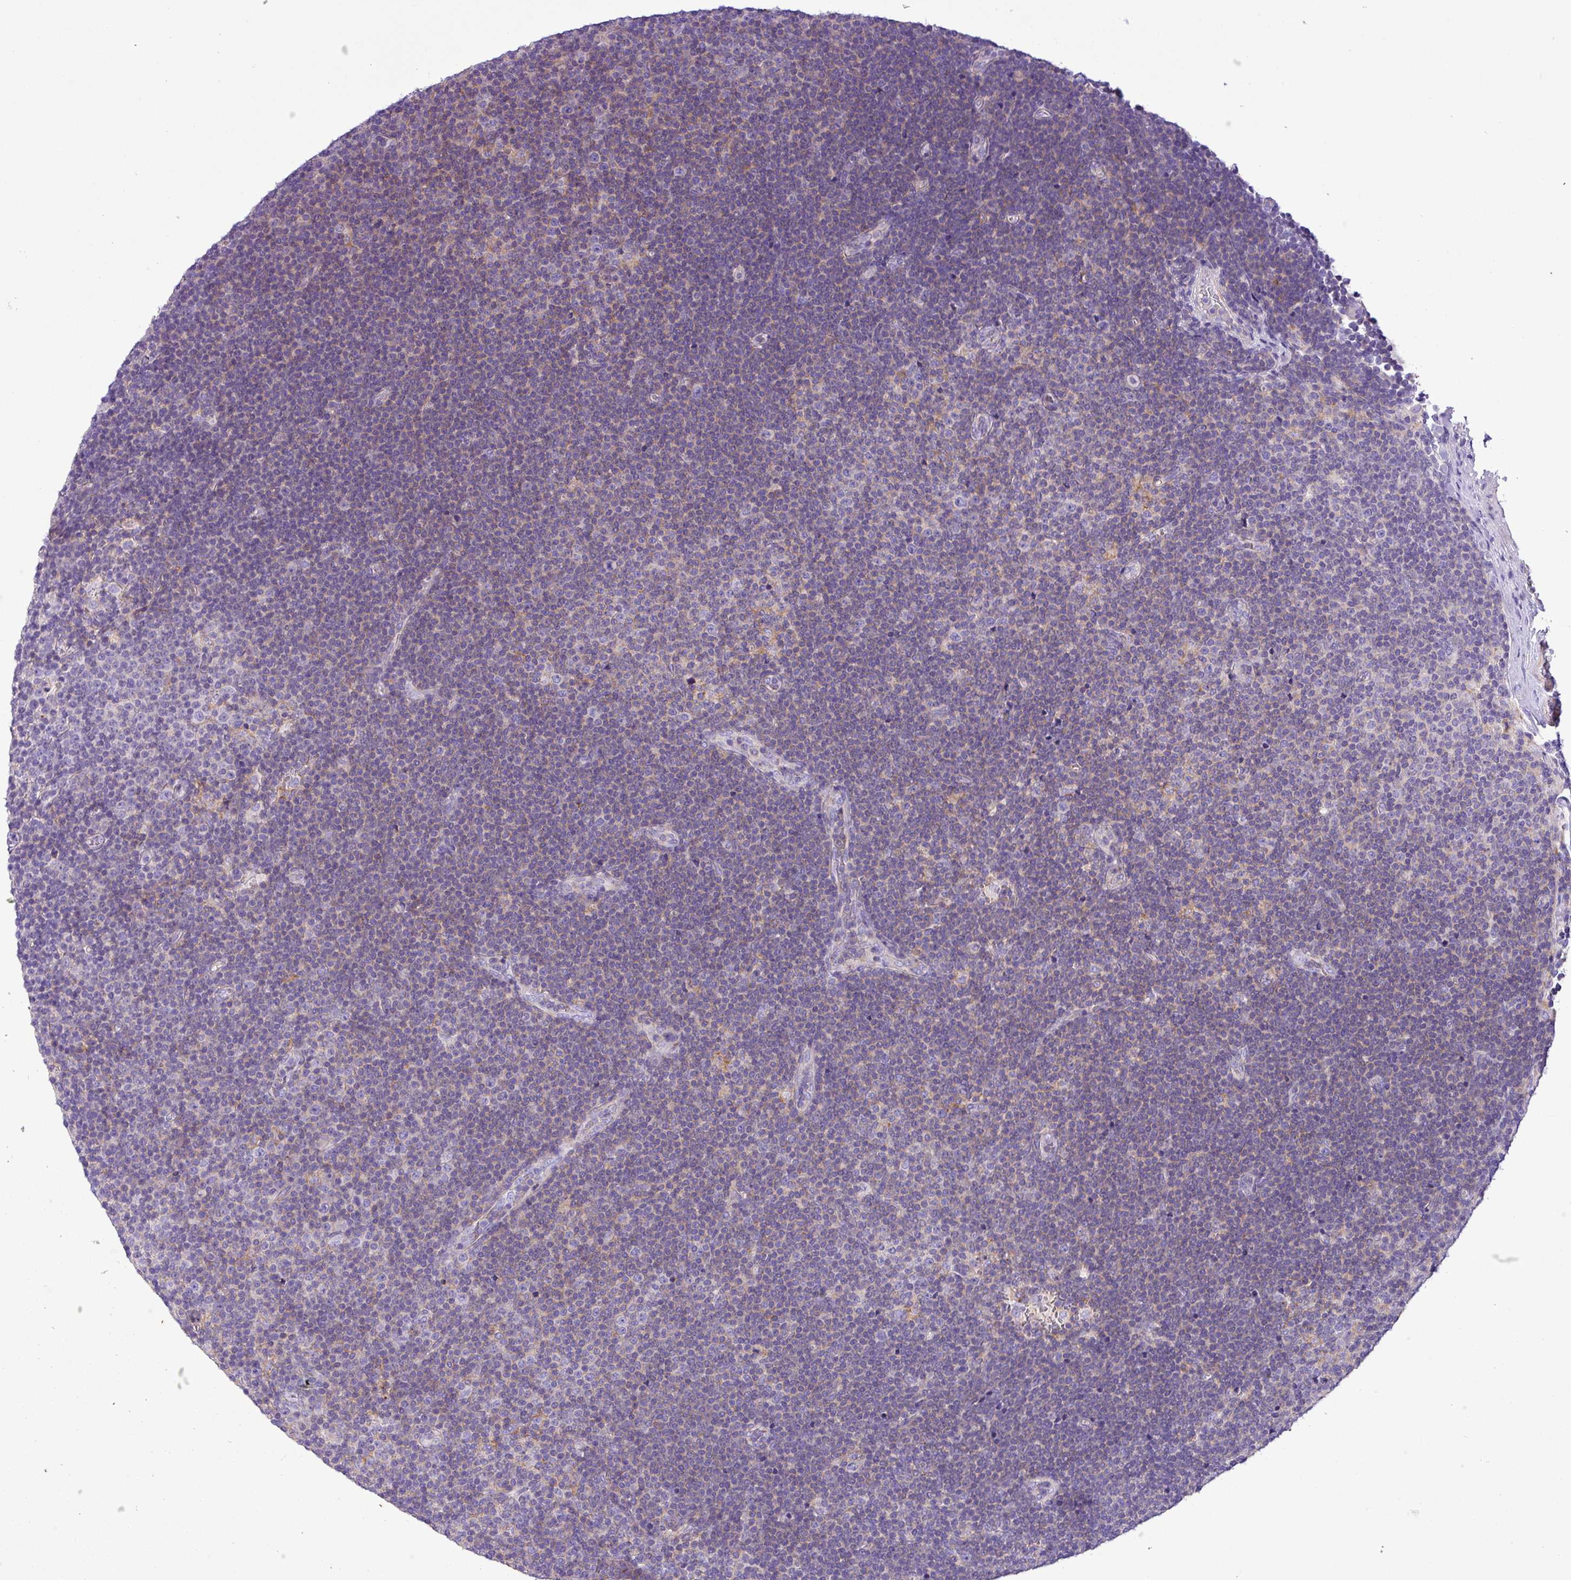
{"staining": {"intensity": "weak", "quantity": "<25%", "location": "cytoplasmic/membranous"}, "tissue": "lymphoma", "cell_type": "Tumor cells", "image_type": "cancer", "snomed": [{"axis": "morphology", "description": "Malignant lymphoma, non-Hodgkin's type, Low grade"}, {"axis": "topography", "description": "Lymph node"}], "caption": "This micrograph is of low-grade malignant lymphoma, non-Hodgkin's type stained with IHC to label a protein in brown with the nuclei are counter-stained blue. There is no staining in tumor cells.", "gene": "ZNF334", "patient": {"sex": "male", "age": 48}}